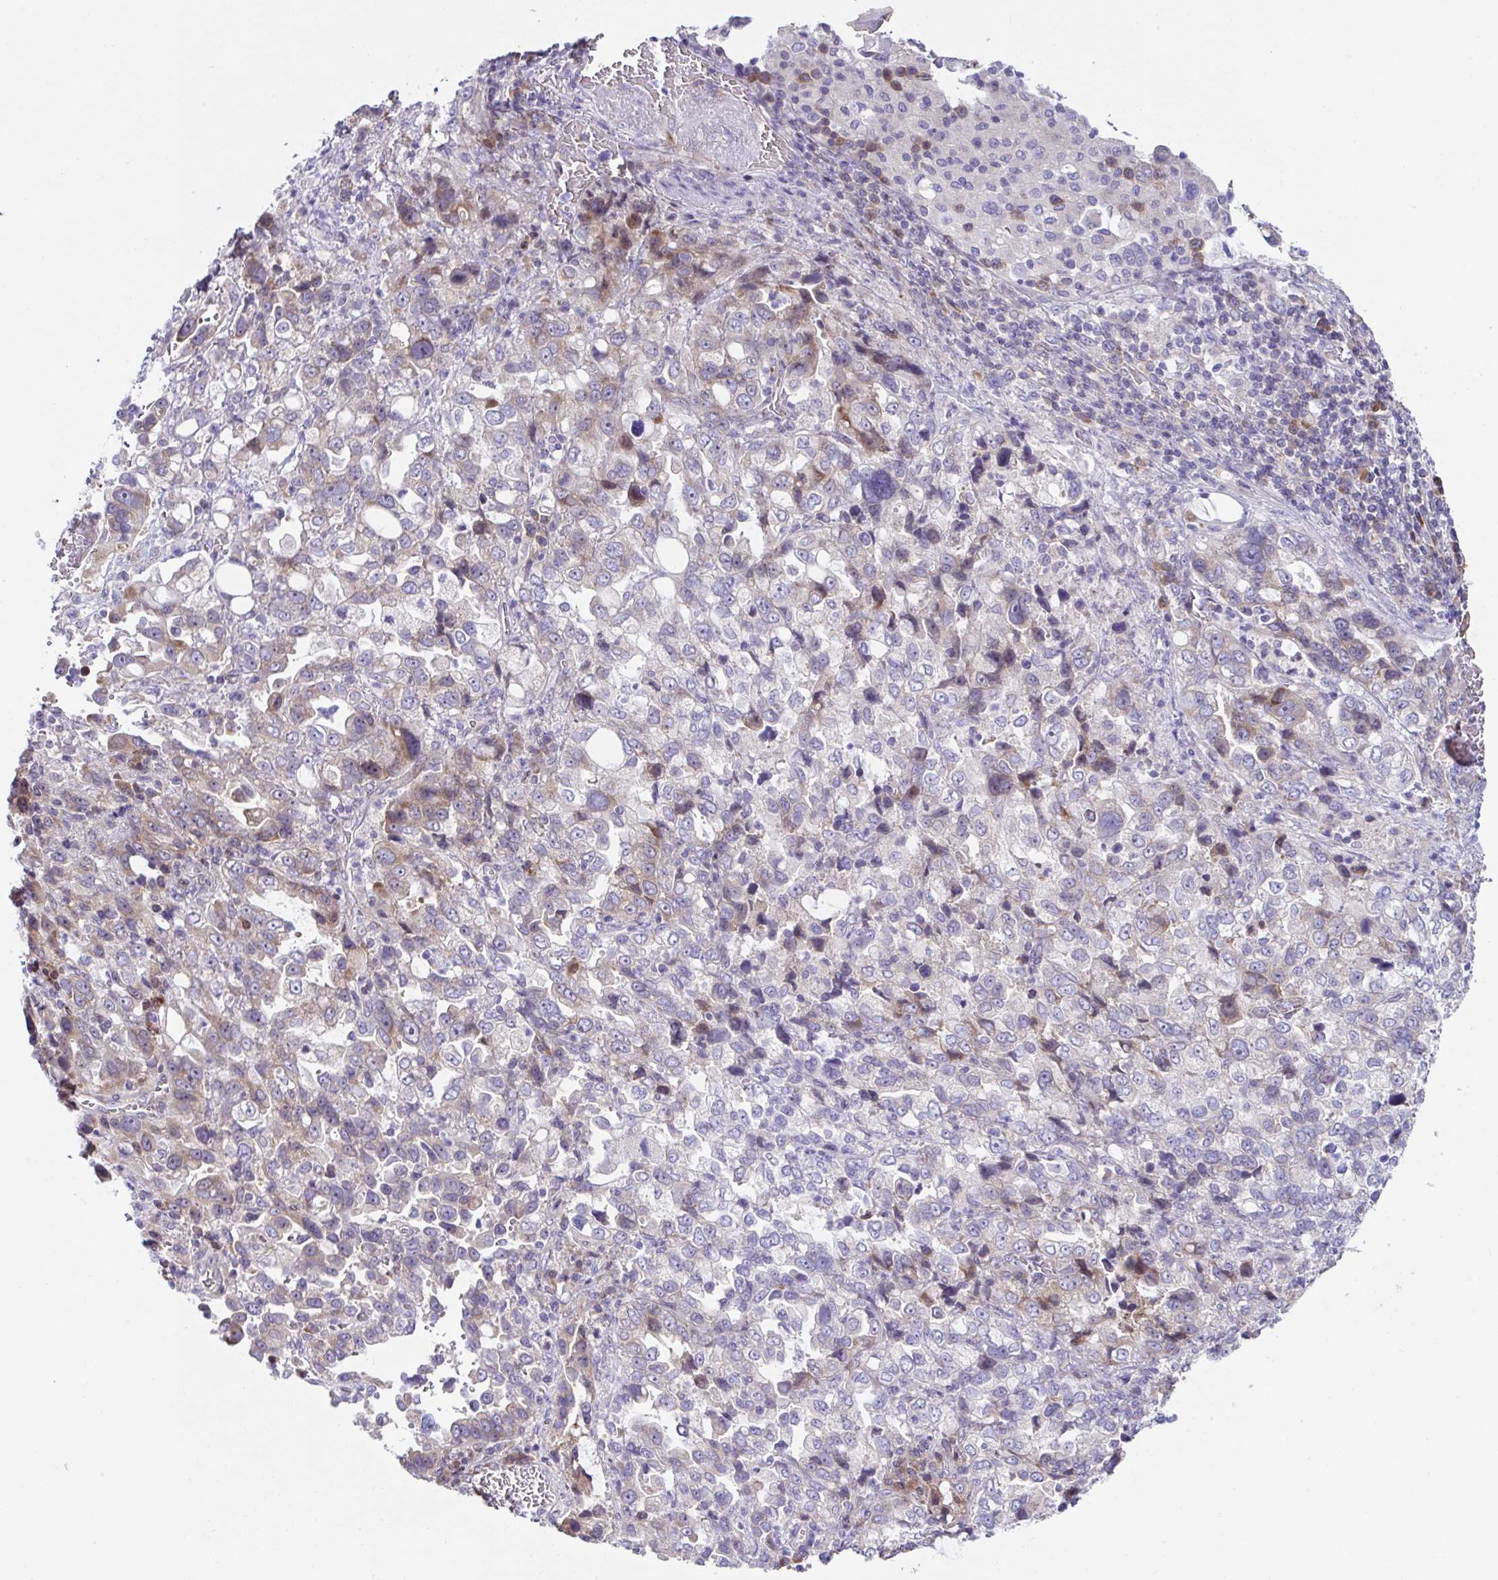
{"staining": {"intensity": "moderate", "quantity": "<25%", "location": "cytoplasmic/membranous"}, "tissue": "stomach cancer", "cell_type": "Tumor cells", "image_type": "cancer", "snomed": [{"axis": "morphology", "description": "Adenocarcinoma, NOS"}, {"axis": "topography", "description": "Stomach, upper"}], "caption": "Tumor cells display low levels of moderate cytoplasmic/membranous positivity in approximately <25% of cells in human adenocarcinoma (stomach).", "gene": "FAU", "patient": {"sex": "female", "age": 81}}